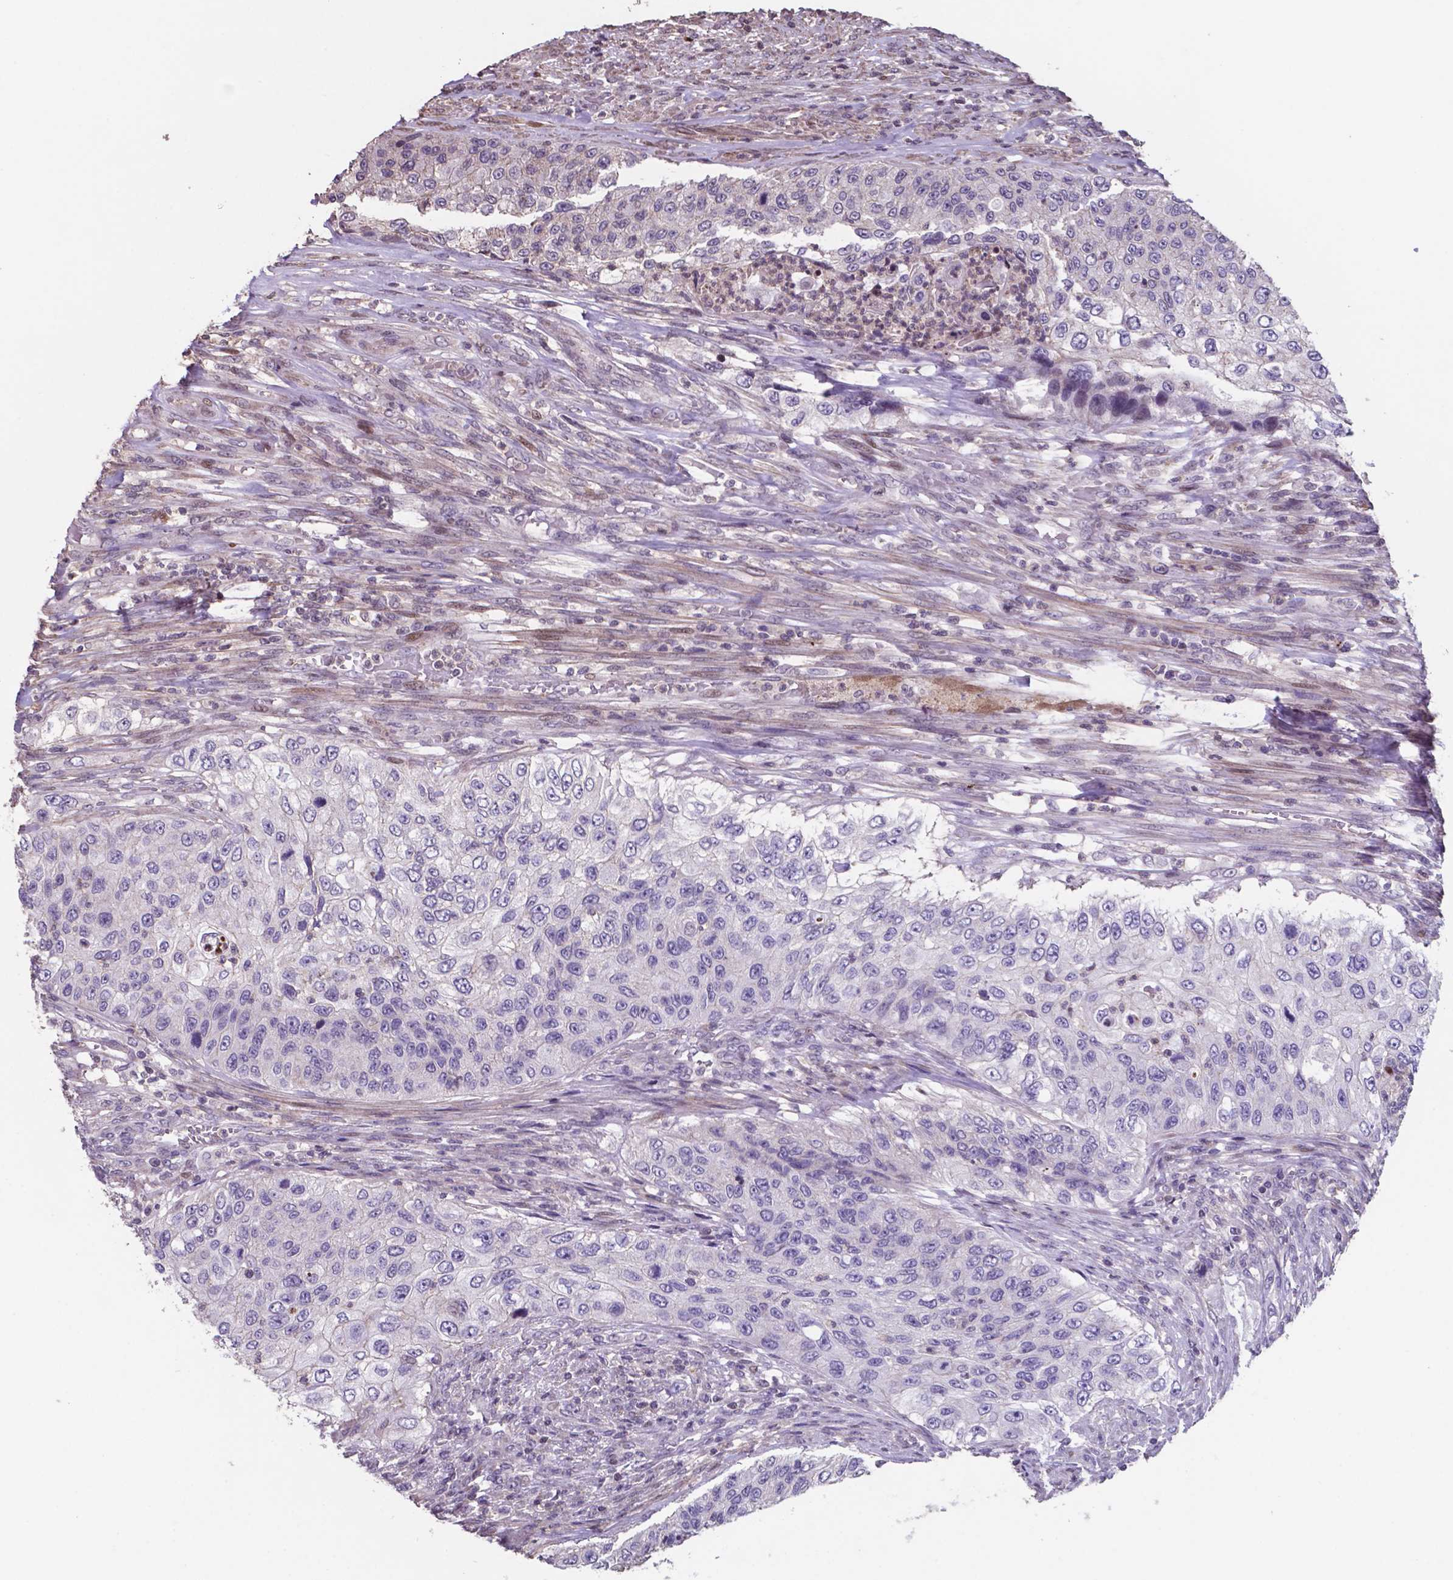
{"staining": {"intensity": "negative", "quantity": "none", "location": "none"}, "tissue": "urothelial cancer", "cell_type": "Tumor cells", "image_type": "cancer", "snomed": [{"axis": "morphology", "description": "Urothelial carcinoma, High grade"}, {"axis": "topography", "description": "Urinary bladder"}], "caption": "Immunohistochemistry image of human urothelial cancer stained for a protein (brown), which shows no expression in tumor cells. Brightfield microscopy of IHC stained with DAB (brown) and hematoxylin (blue), captured at high magnification.", "gene": "MLC1", "patient": {"sex": "female", "age": 60}}